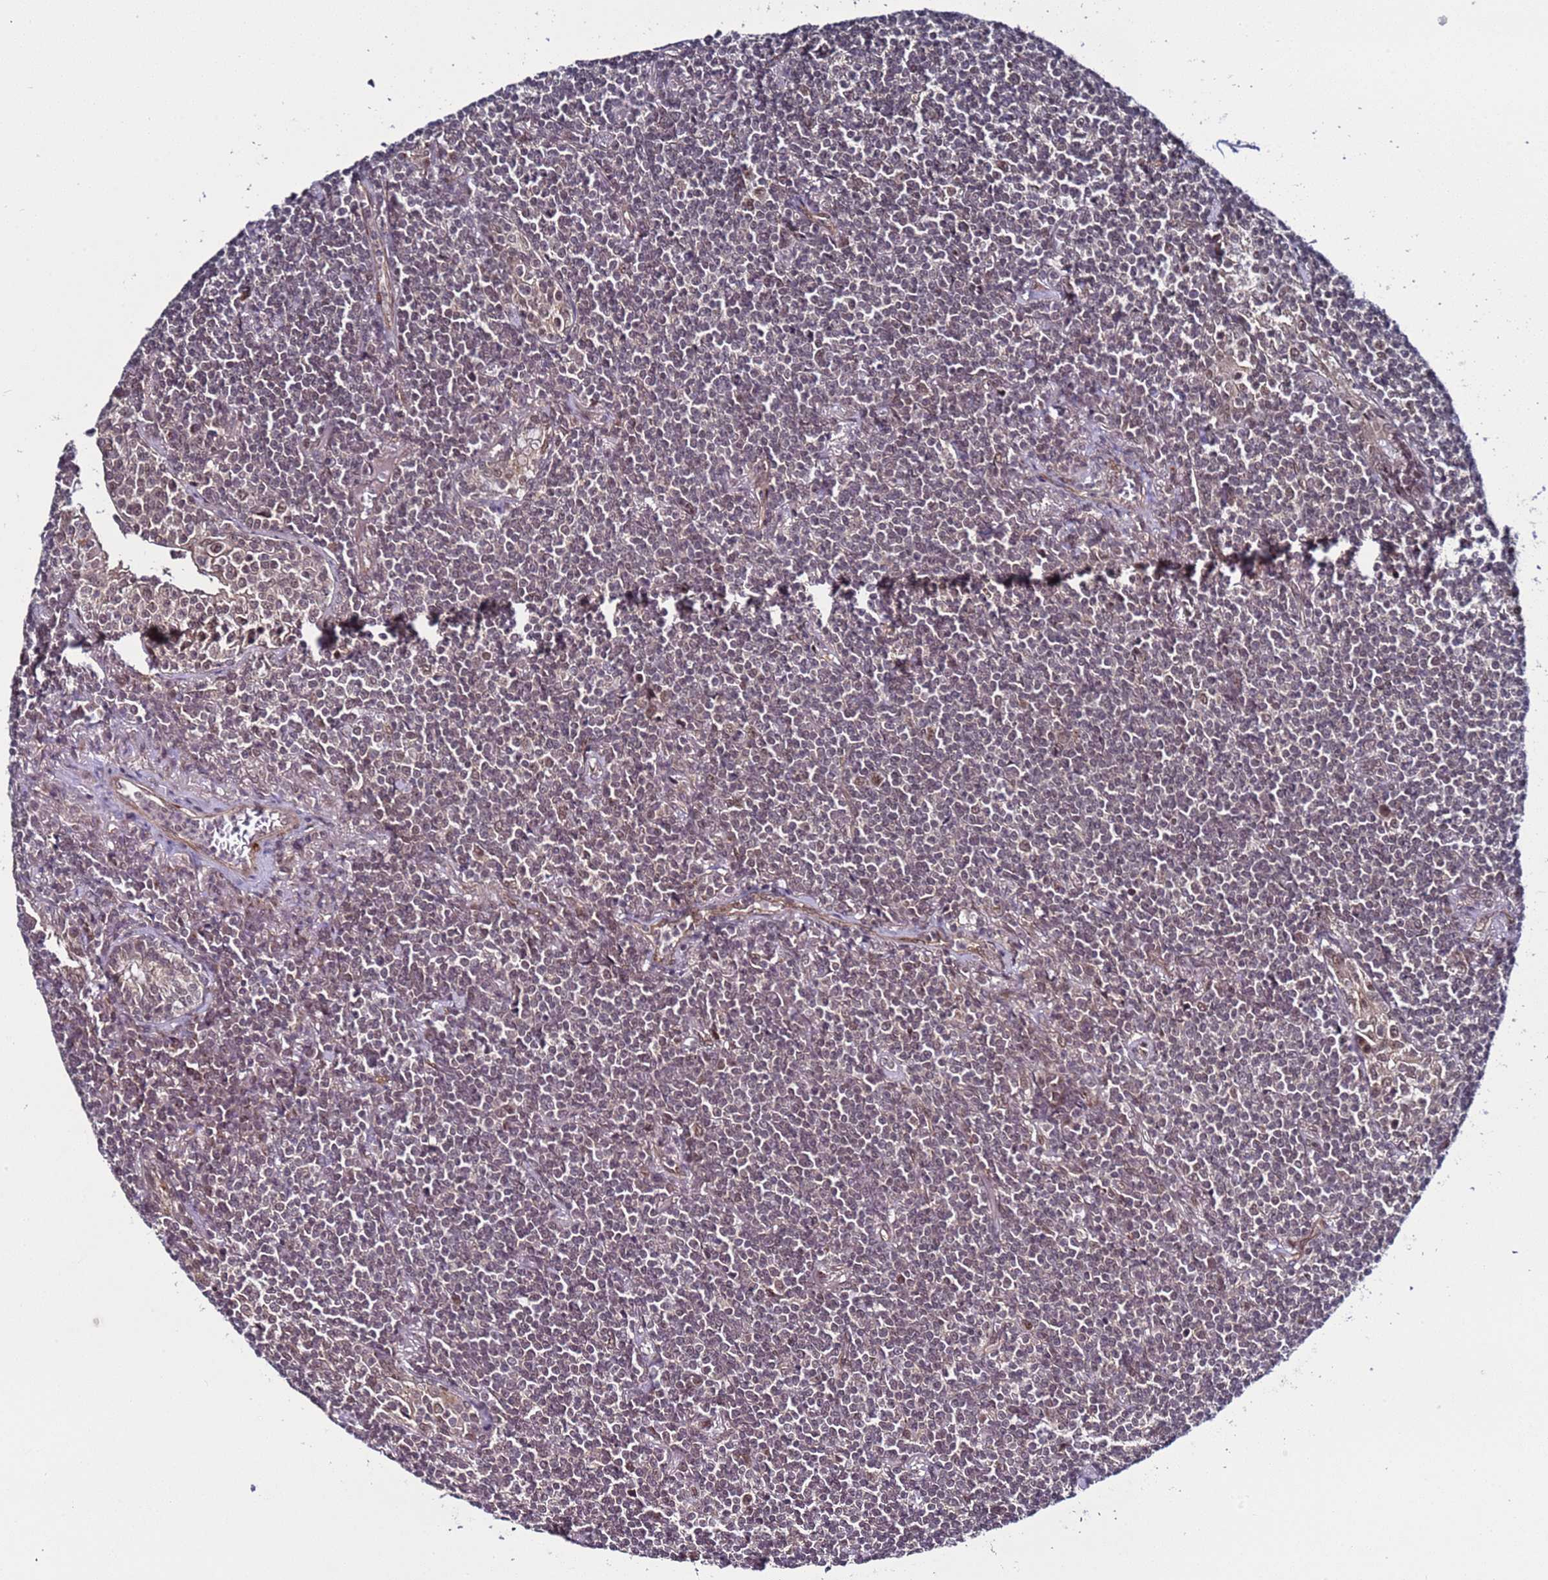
{"staining": {"intensity": "weak", "quantity": ">75%", "location": "nuclear"}, "tissue": "lymphoma", "cell_type": "Tumor cells", "image_type": "cancer", "snomed": [{"axis": "morphology", "description": "Malignant lymphoma, non-Hodgkin's type, Low grade"}, {"axis": "topography", "description": "Lung"}], "caption": "A brown stain shows weak nuclear positivity of a protein in lymphoma tumor cells.", "gene": "POLR2D", "patient": {"sex": "female", "age": 71}}